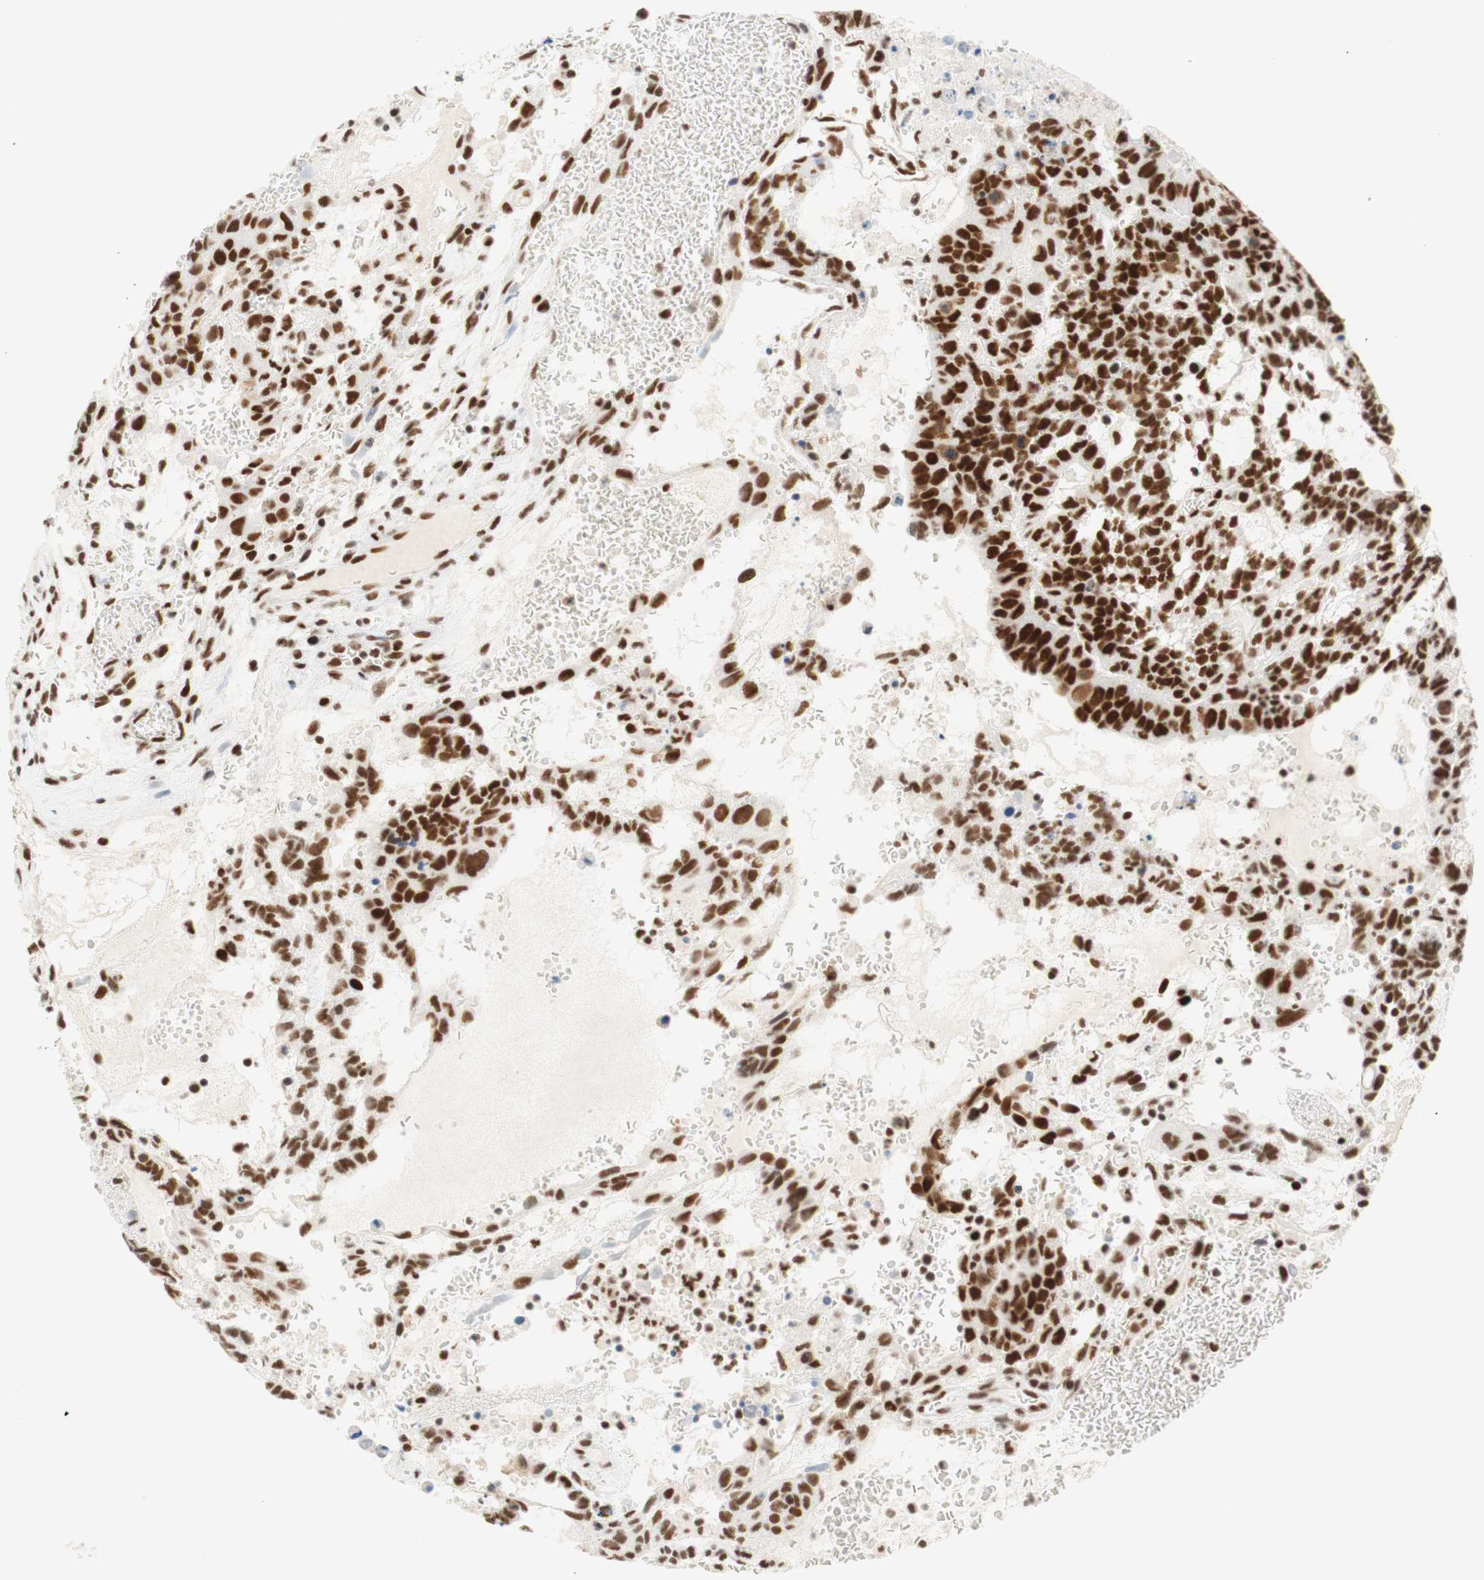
{"staining": {"intensity": "strong", "quantity": "25%-75%", "location": "nuclear"}, "tissue": "testis cancer", "cell_type": "Tumor cells", "image_type": "cancer", "snomed": [{"axis": "morphology", "description": "Seminoma, NOS"}, {"axis": "morphology", "description": "Carcinoma, Embryonal, NOS"}, {"axis": "topography", "description": "Testis"}], "caption": "IHC of testis cancer reveals high levels of strong nuclear staining in about 25%-75% of tumor cells. The staining was performed using DAB to visualize the protein expression in brown, while the nuclei were stained in blue with hematoxylin (Magnification: 20x).", "gene": "RNF20", "patient": {"sex": "male", "age": 52}}